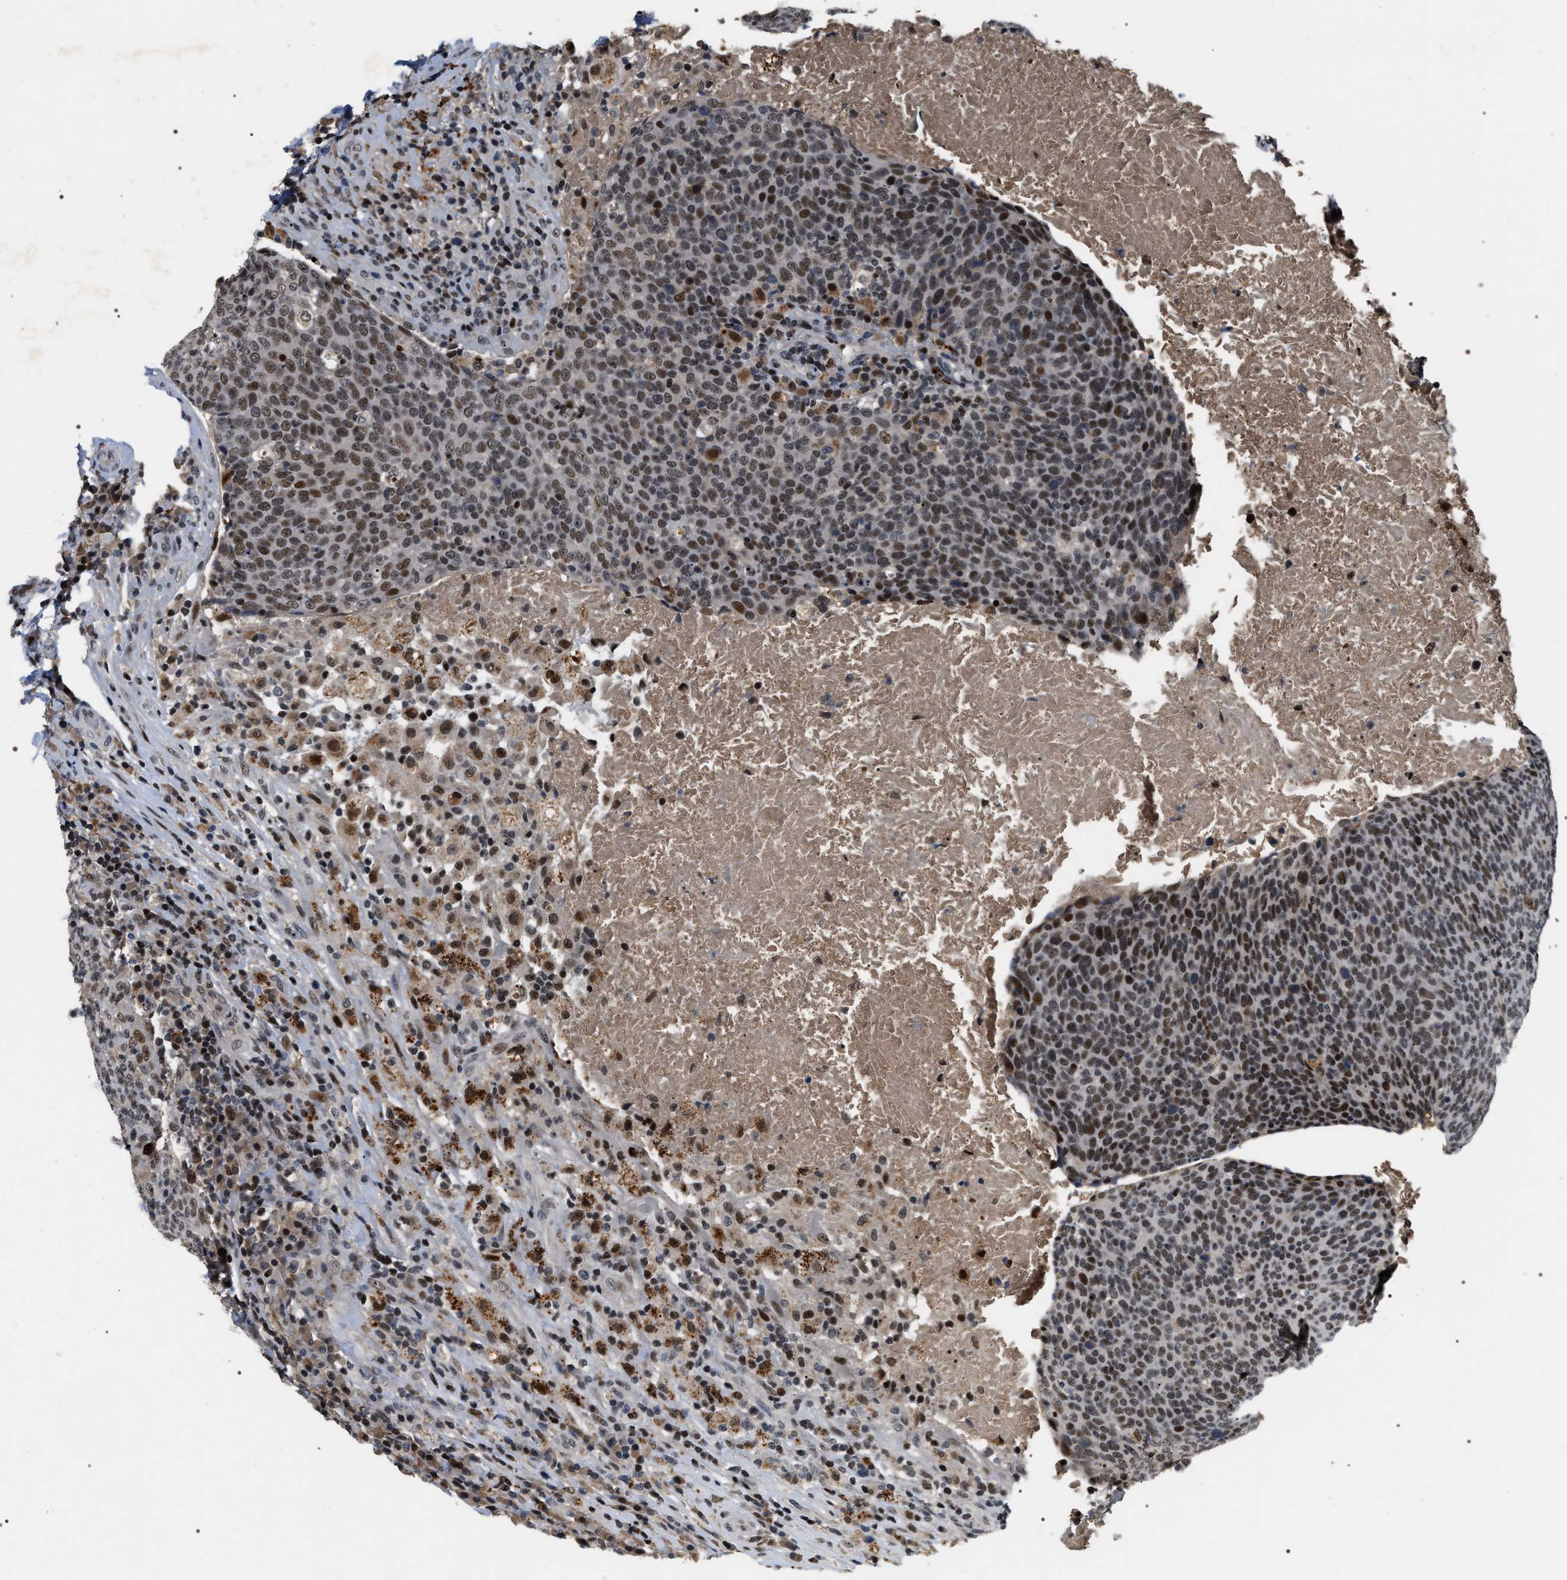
{"staining": {"intensity": "moderate", "quantity": ">75%", "location": "nuclear"}, "tissue": "head and neck cancer", "cell_type": "Tumor cells", "image_type": "cancer", "snomed": [{"axis": "morphology", "description": "Squamous cell carcinoma, NOS"}, {"axis": "morphology", "description": "Squamous cell carcinoma, metastatic, NOS"}, {"axis": "topography", "description": "Lymph node"}, {"axis": "topography", "description": "Head-Neck"}], "caption": "Head and neck cancer (squamous cell carcinoma) tissue exhibits moderate nuclear positivity in approximately >75% of tumor cells, visualized by immunohistochemistry.", "gene": "C7orf25", "patient": {"sex": "male", "age": 62}}